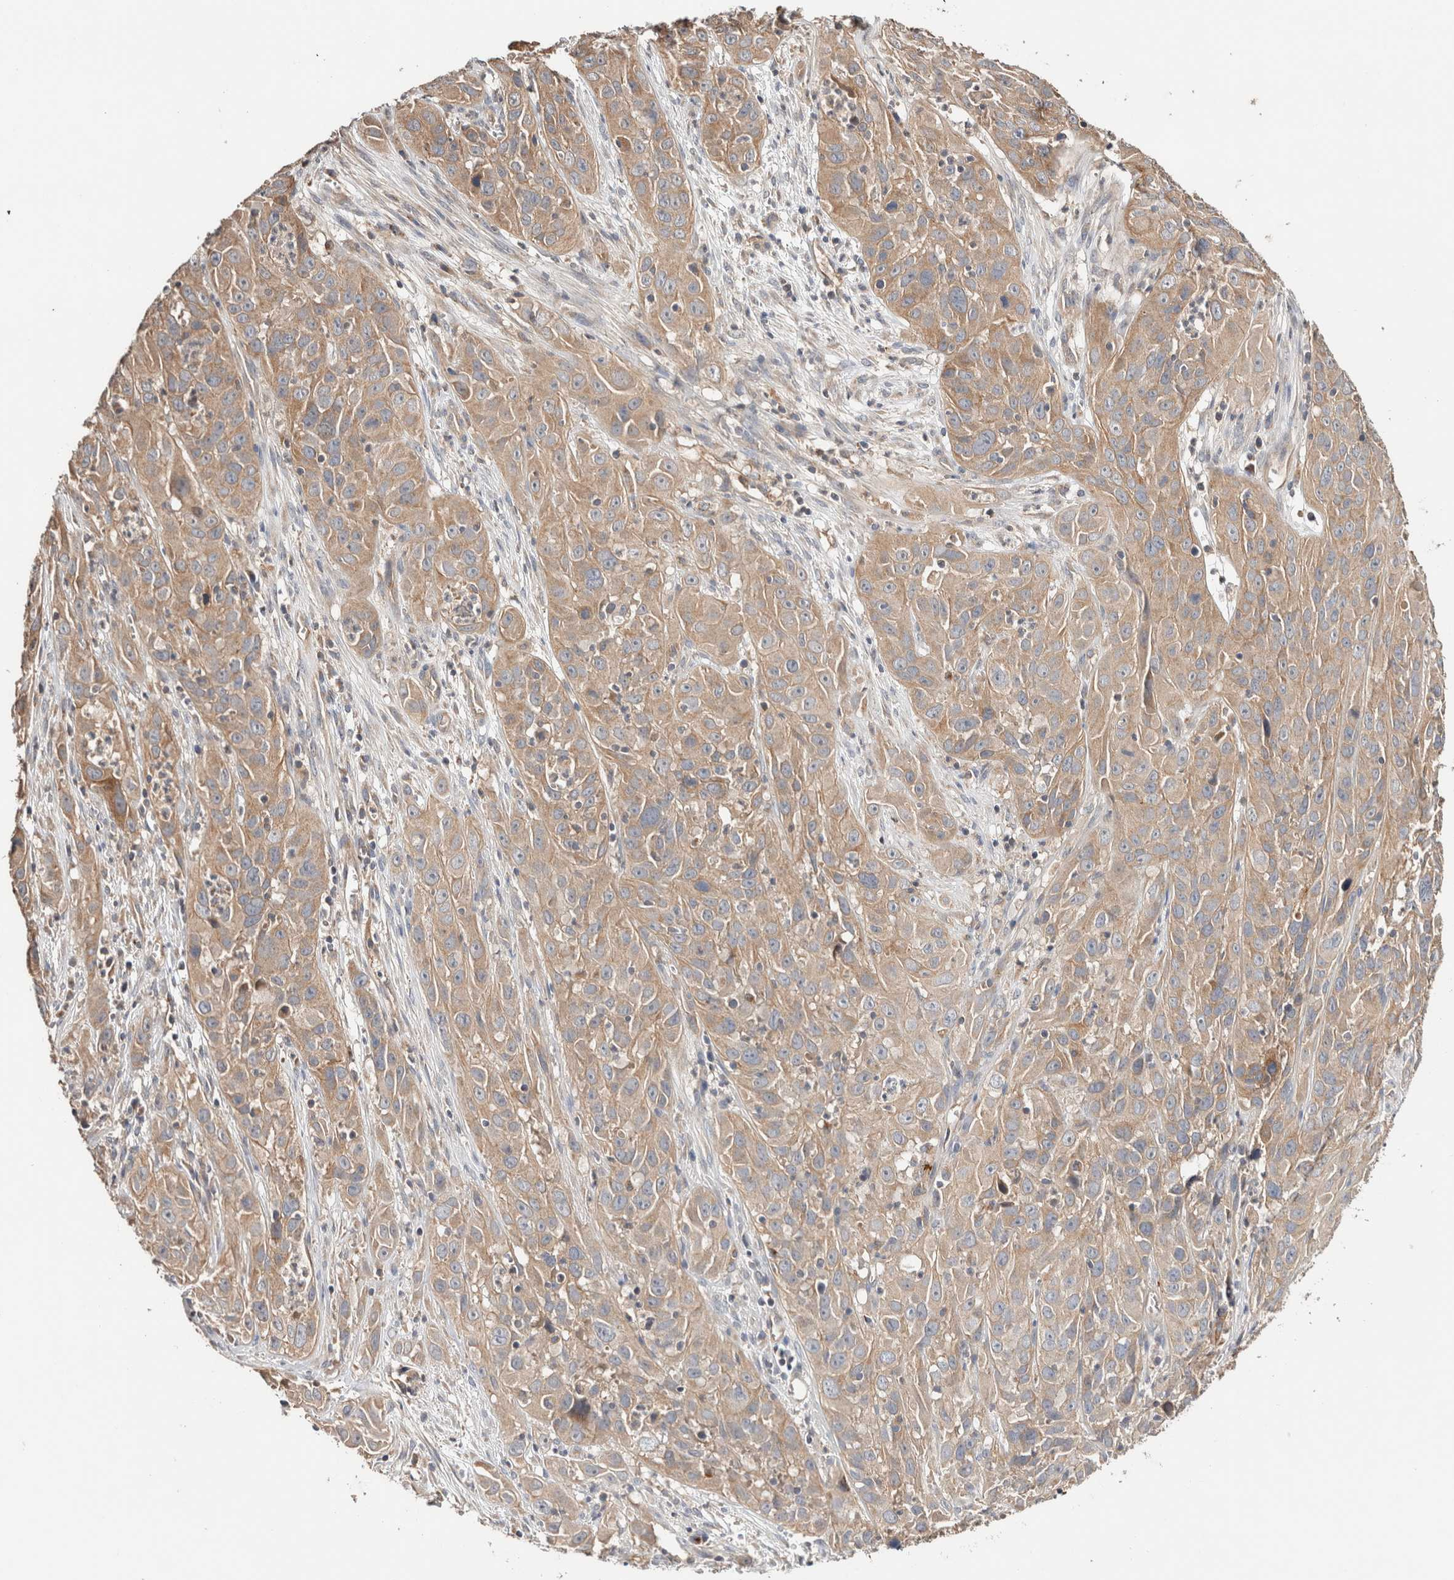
{"staining": {"intensity": "moderate", "quantity": ">75%", "location": "cytoplasmic/membranous"}, "tissue": "cervical cancer", "cell_type": "Tumor cells", "image_type": "cancer", "snomed": [{"axis": "morphology", "description": "Squamous cell carcinoma, NOS"}, {"axis": "topography", "description": "Cervix"}], "caption": "Cervical squamous cell carcinoma stained for a protein (brown) reveals moderate cytoplasmic/membranous positive expression in approximately >75% of tumor cells.", "gene": "B3GNTL1", "patient": {"sex": "female", "age": 32}}